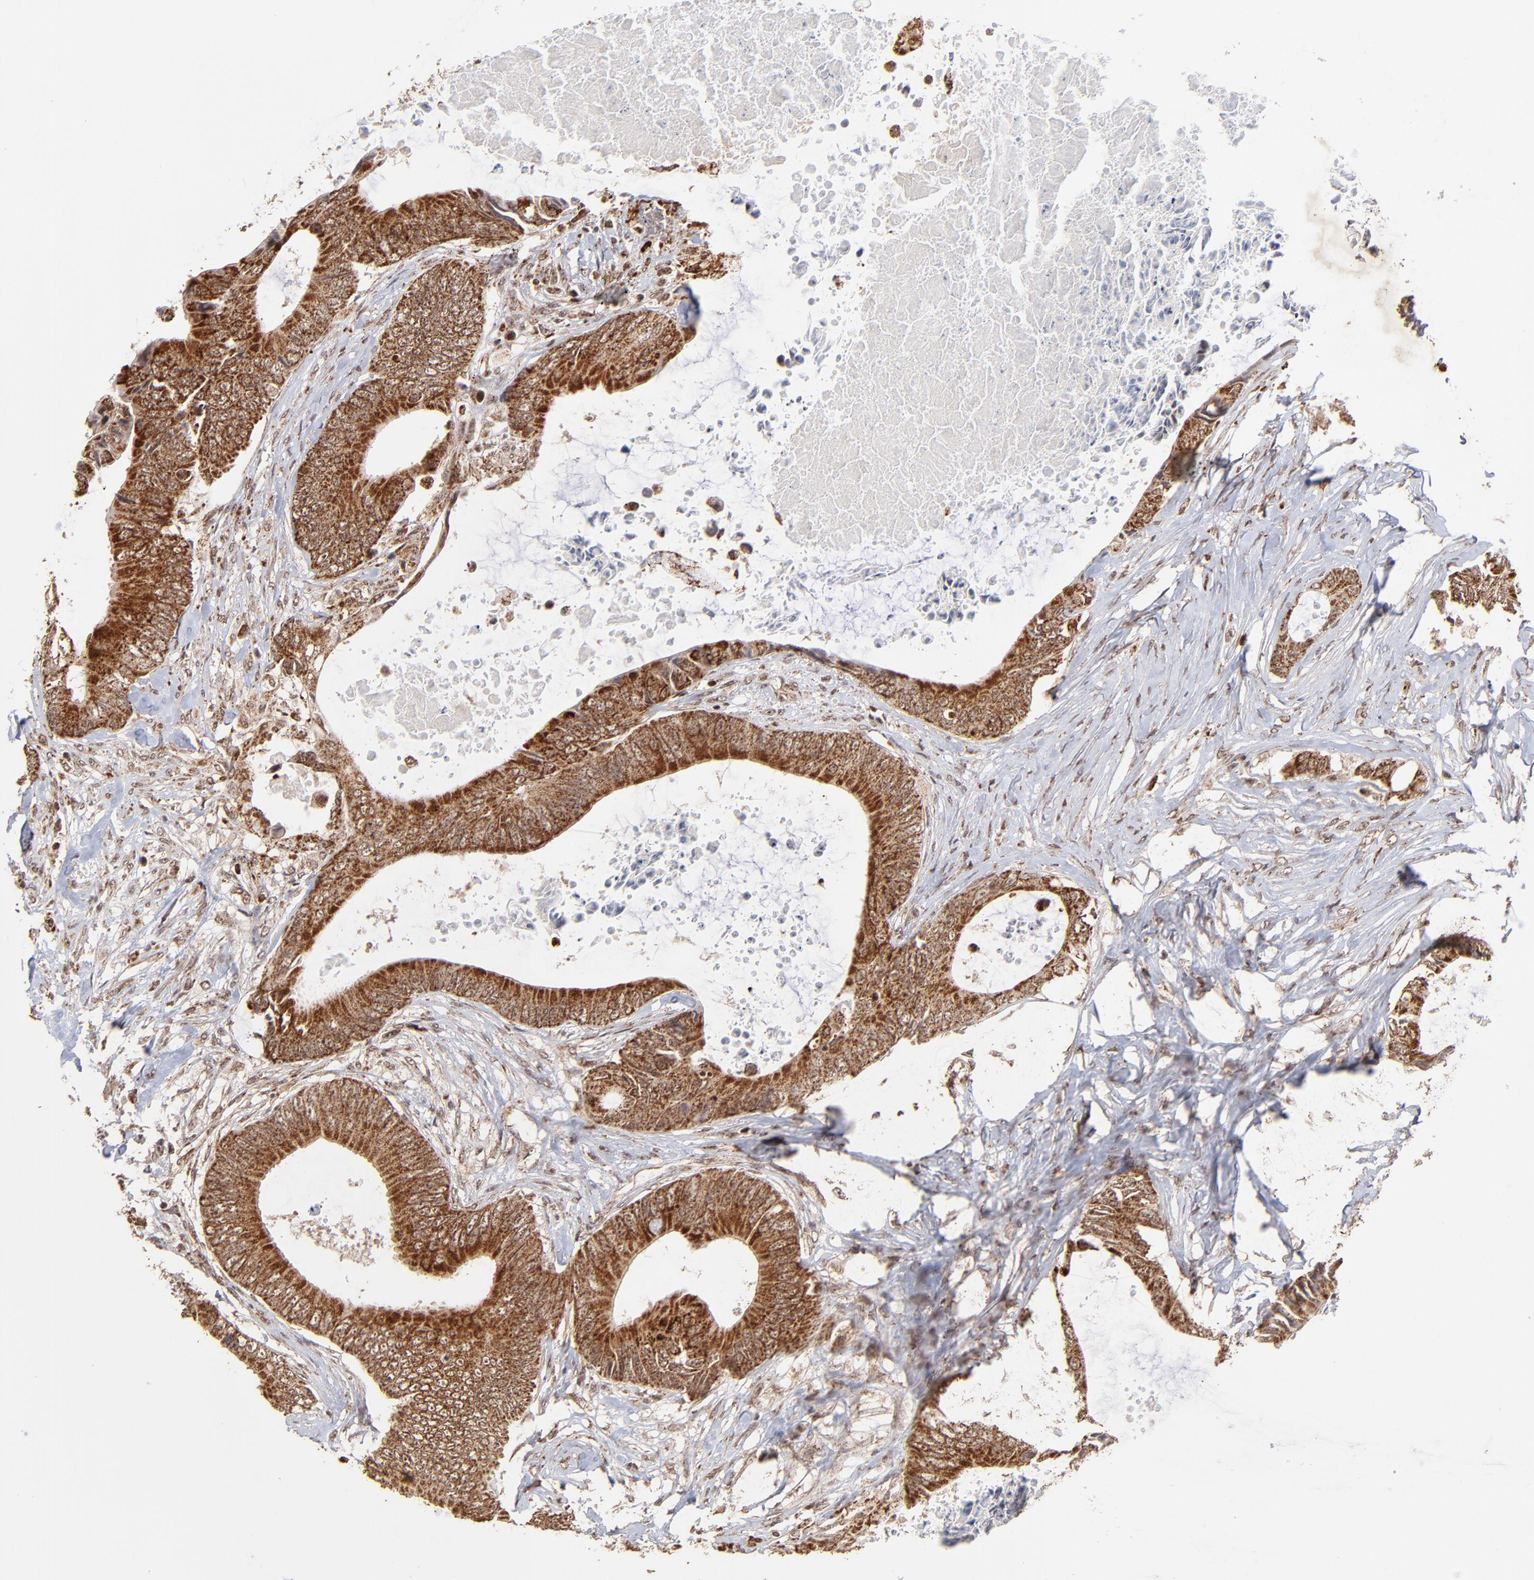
{"staining": {"intensity": "strong", "quantity": ">75%", "location": "cytoplasmic/membranous,nuclear"}, "tissue": "colorectal cancer", "cell_type": "Tumor cells", "image_type": "cancer", "snomed": [{"axis": "morphology", "description": "Normal tissue, NOS"}, {"axis": "morphology", "description": "Adenocarcinoma, NOS"}, {"axis": "topography", "description": "Rectum"}, {"axis": "topography", "description": "Peripheral nerve tissue"}], "caption": "Immunohistochemistry photomicrograph of human adenocarcinoma (colorectal) stained for a protein (brown), which exhibits high levels of strong cytoplasmic/membranous and nuclear positivity in approximately >75% of tumor cells.", "gene": "MED15", "patient": {"sex": "female", "age": 77}}